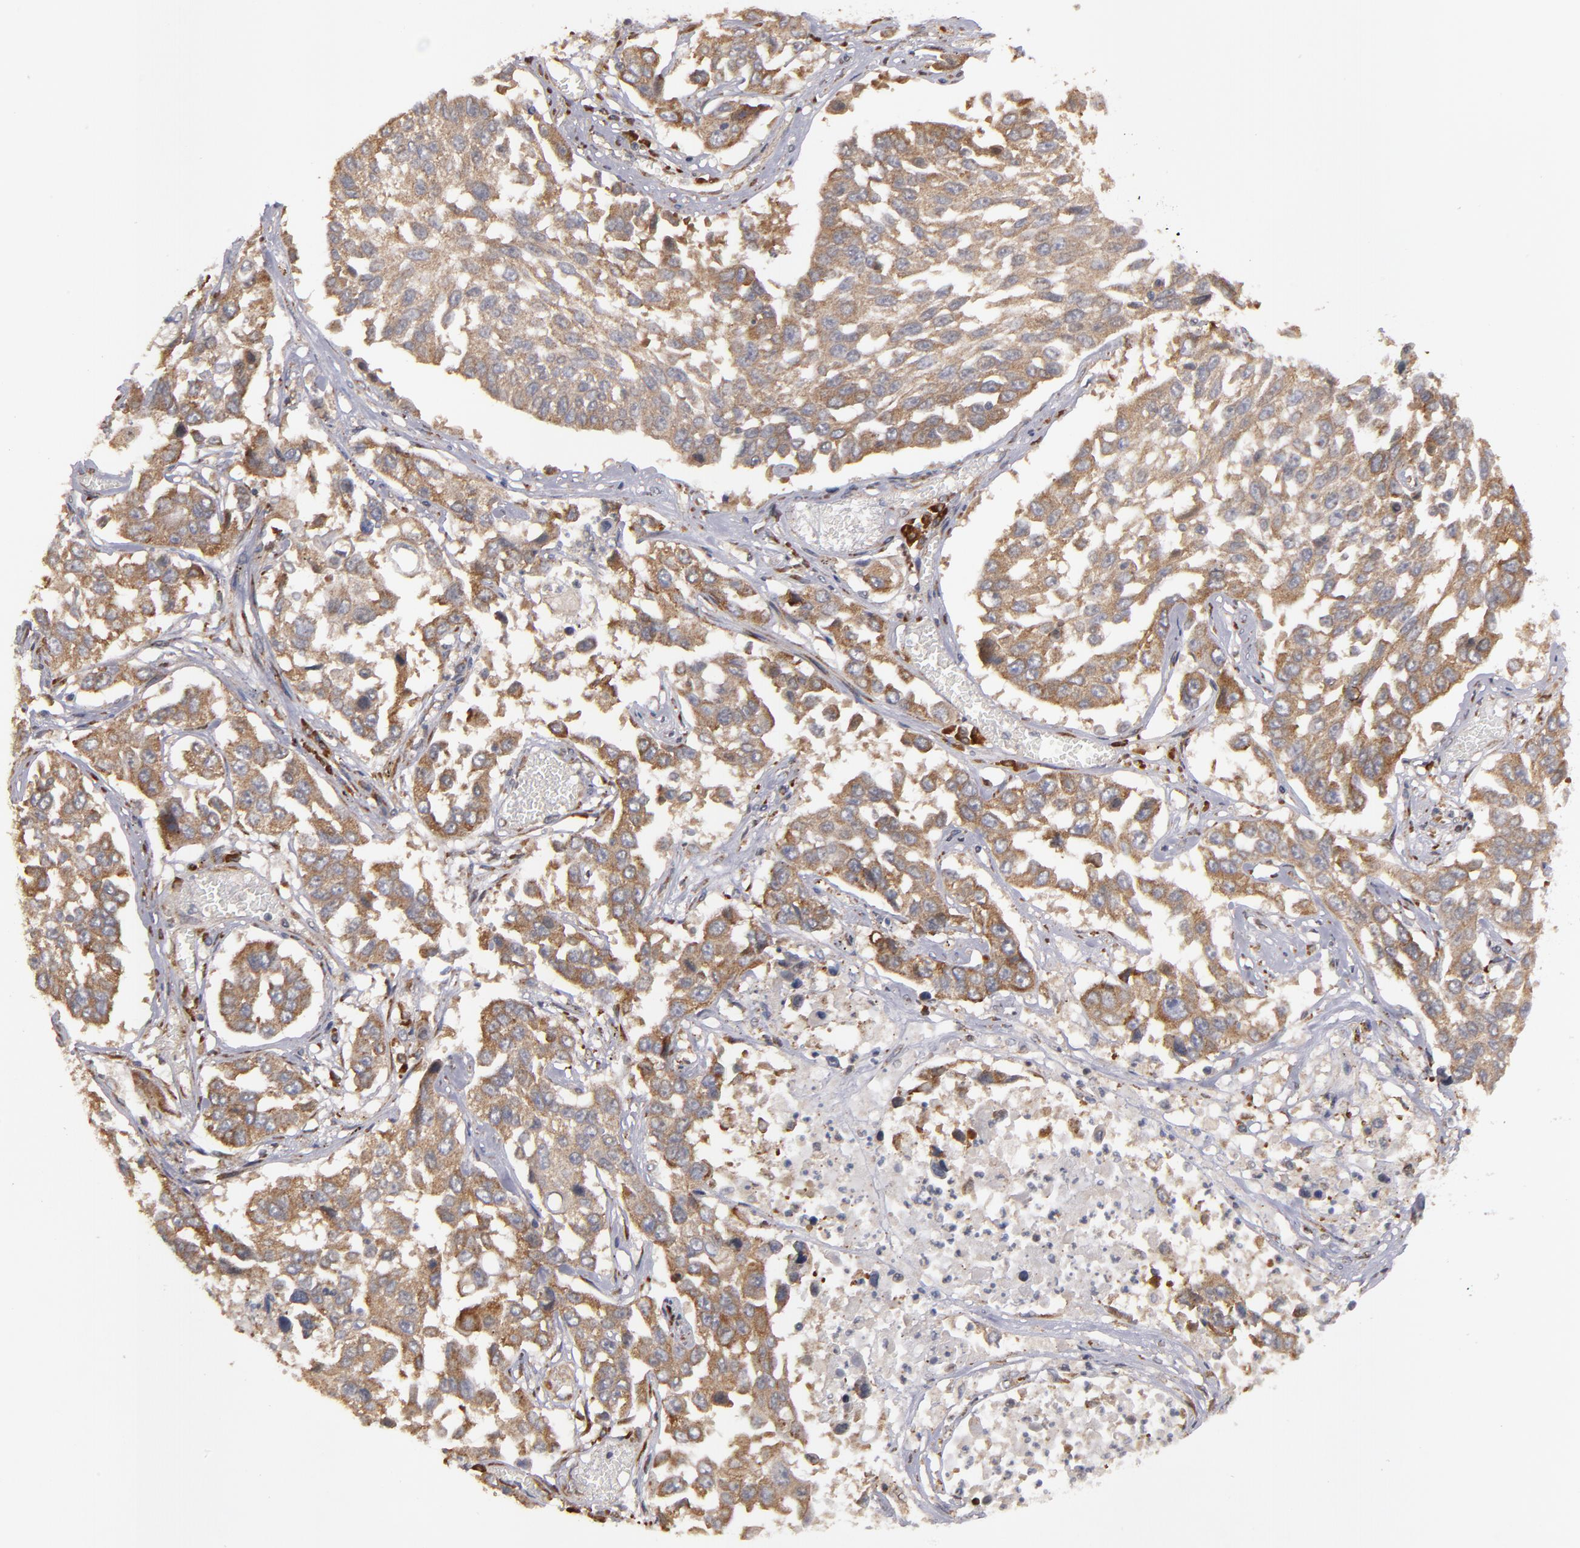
{"staining": {"intensity": "moderate", "quantity": ">75%", "location": "cytoplasmic/membranous"}, "tissue": "lung cancer", "cell_type": "Tumor cells", "image_type": "cancer", "snomed": [{"axis": "morphology", "description": "Squamous cell carcinoma, NOS"}, {"axis": "topography", "description": "Lung"}], "caption": "Human lung squamous cell carcinoma stained for a protein (brown) displays moderate cytoplasmic/membranous positive expression in approximately >75% of tumor cells.", "gene": "SND1", "patient": {"sex": "male", "age": 71}}